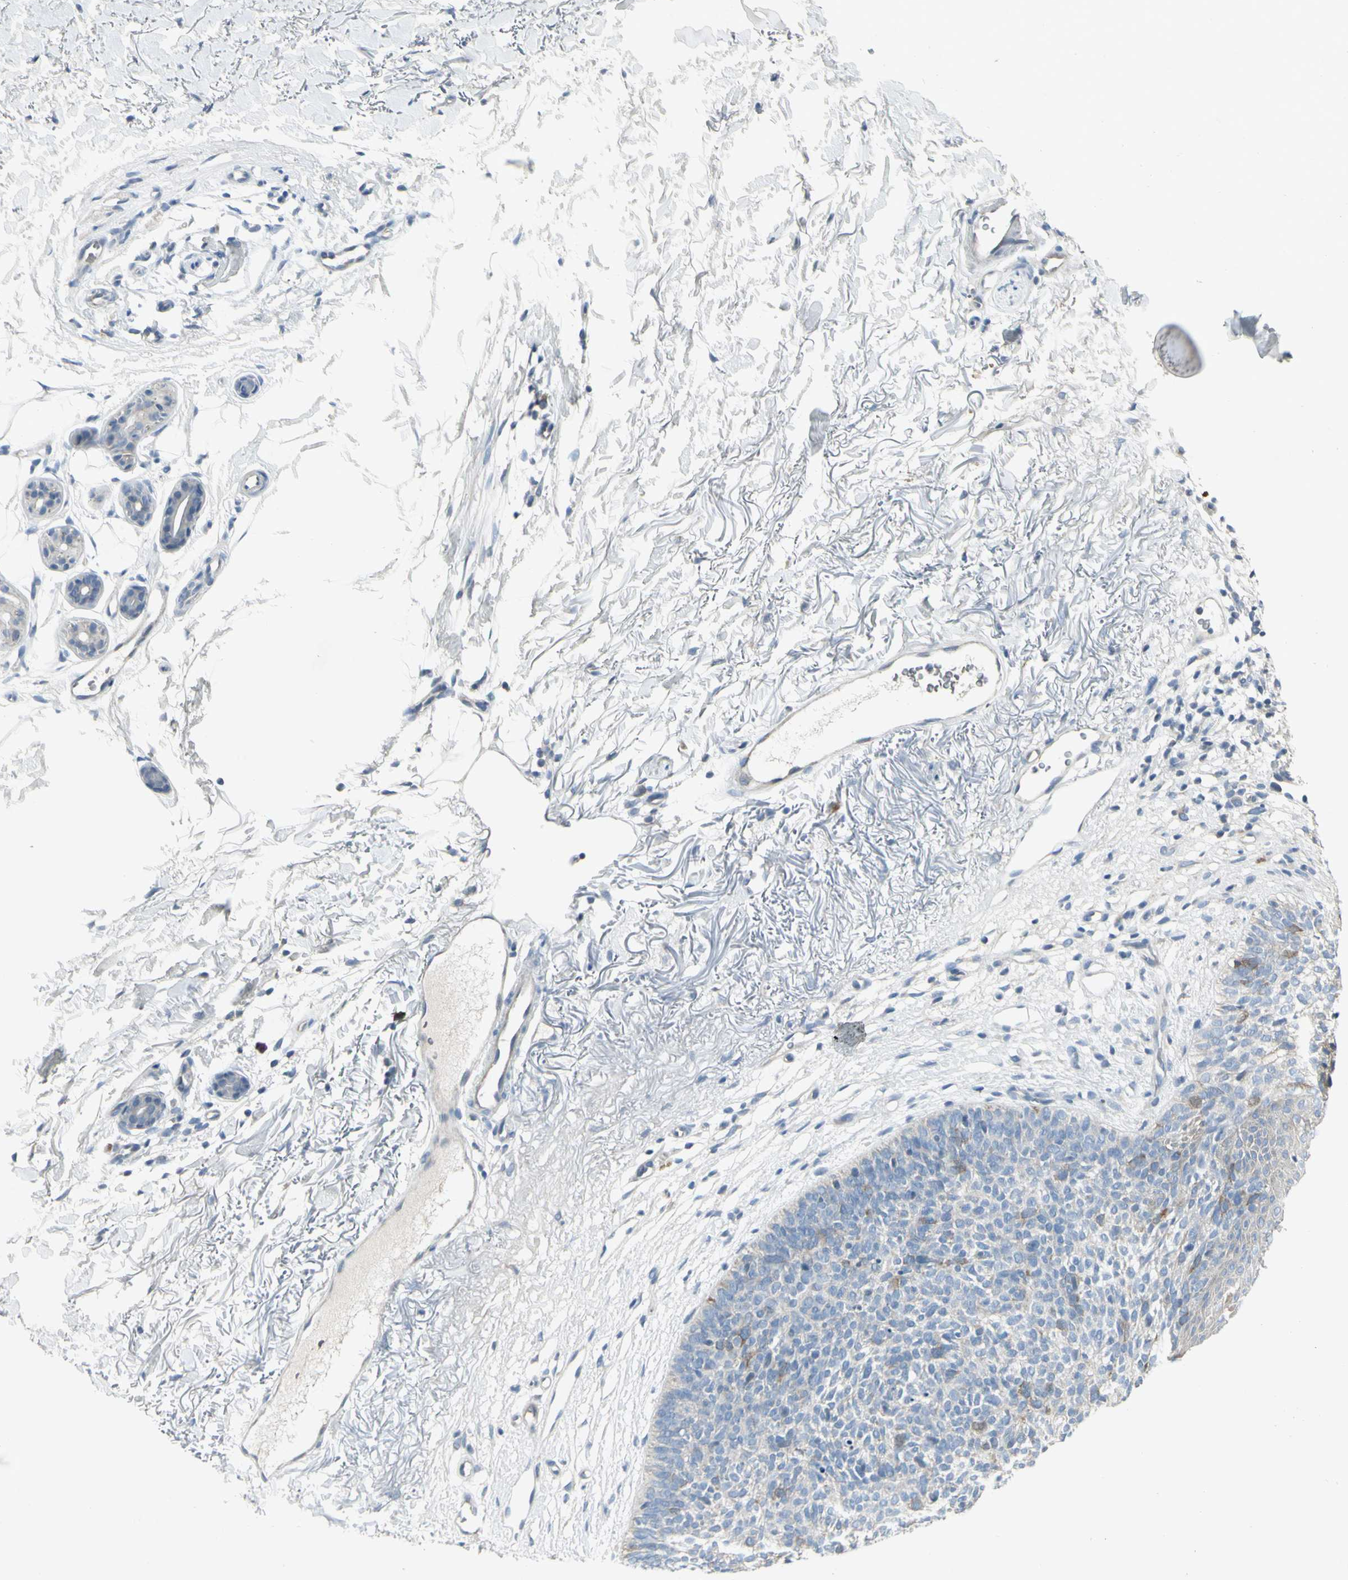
{"staining": {"intensity": "moderate", "quantity": "<25%", "location": "cytoplasmic/membranous"}, "tissue": "skin cancer", "cell_type": "Tumor cells", "image_type": "cancer", "snomed": [{"axis": "morphology", "description": "Basal cell carcinoma"}, {"axis": "topography", "description": "Skin"}], "caption": "Human basal cell carcinoma (skin) stained with a protein marker reveals moderate staining in tumor cells.", "gene": "CCNB2", "patient": {"sex": "female", "age": 70}}